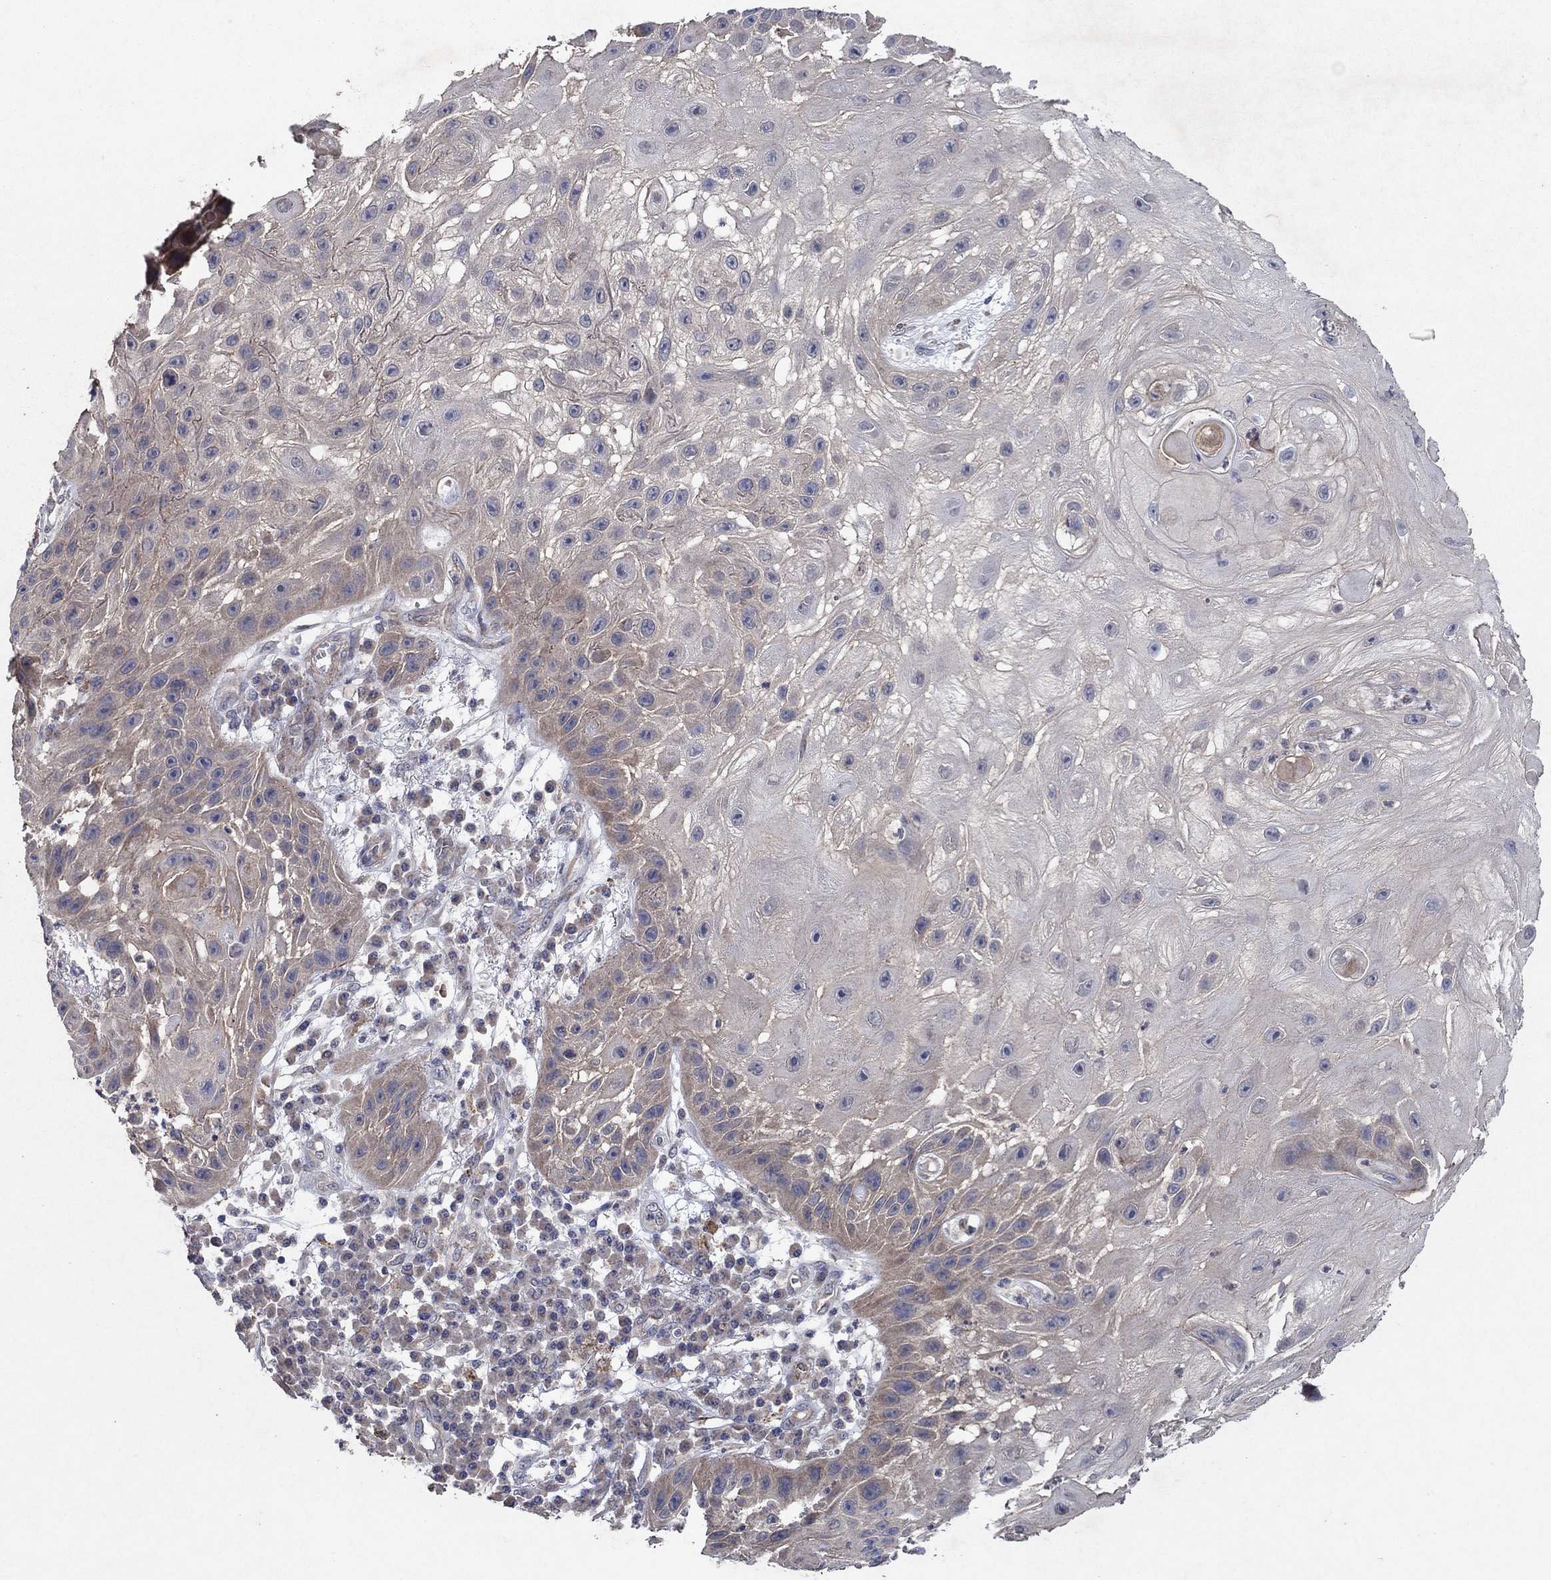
{"staining": {"intensity": "weak", "quantity": "25%-75%", "location": "cytoplasmic/membranous"}, "tissue": "skin cancer", "cell_type": "Tumor cells", "image_type": "cancer", "snomed": [{"axis": "morphology", "description": "Normal tissue, NOS"}, {"axis": "morphology", "description": "Squamous cell carcinoma, NOS"}, {"axis": "topography", "description": "Skin"}], "caption": "Protein expression analysis of skin cancer (squamous cell carcinoma) exhibits weak cytoplasmic/membranous staining in approximately 25%-75% of tumor cells. (DAB (3,3'-diaminobenzidine) IHC with brightfield microscopy, high magnification).", "gene": "FRG1", "patient": {"sex": "male", "age": 79}}